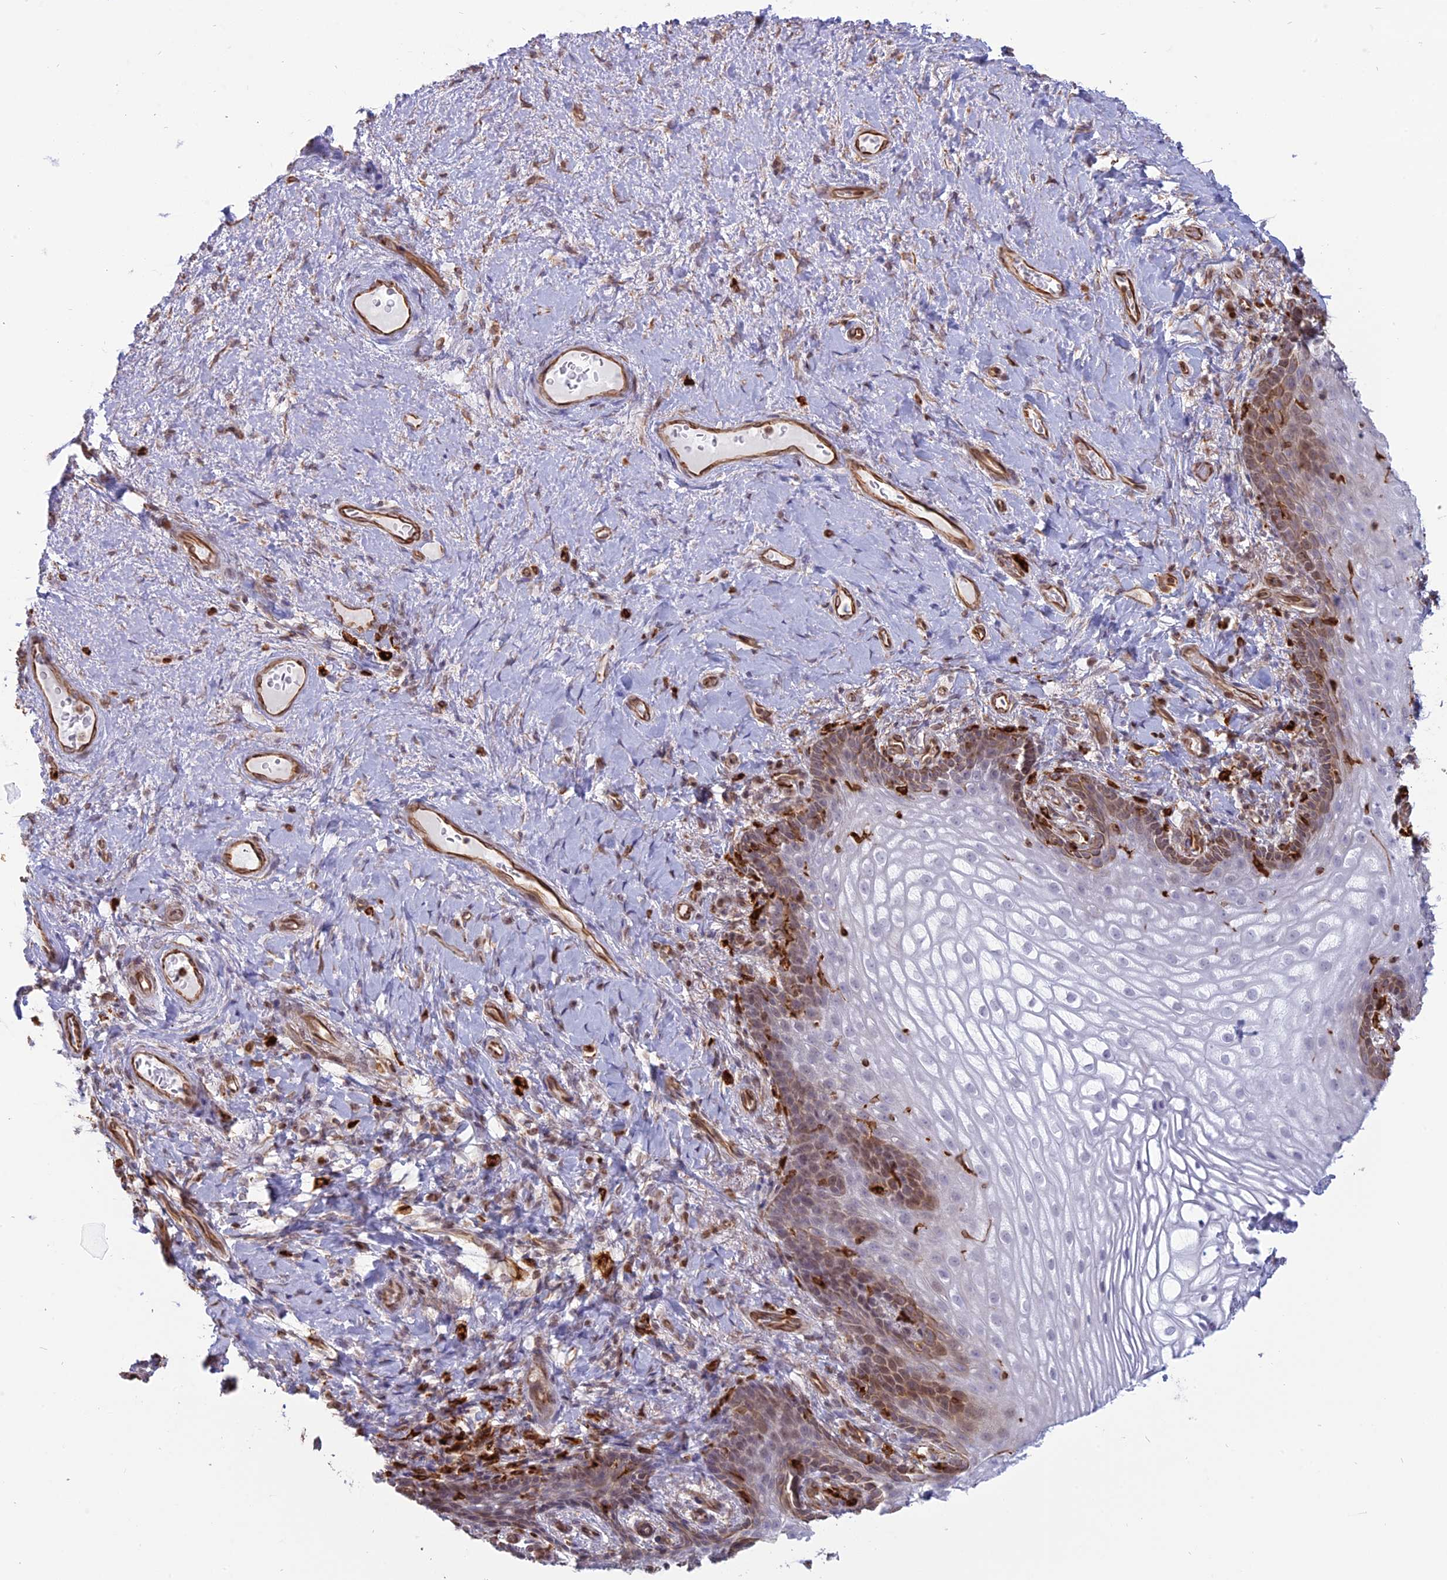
{"staining": {"intensity": "moderate", "quantity": "<25%", "location": "cytoplasmic/membranous"}, "tissue": "vagina", "cell_type": "Squamous epithelial cells", "image_type": "normal", "snomed": [{"axis": "morphology", "description": "Normal tissue, NOS"}, {"axis": "topography", "description": "Vagina"}], "caption": "Vagina stained for a protein shows moderate cytoplasmic/membranous positivity in squamous epithelial cells. (DAB IHC, brown staining for protein, blue staining for nuclei).", "gene": "APOBR", "patient": {"sex": "female", "age": 60}}